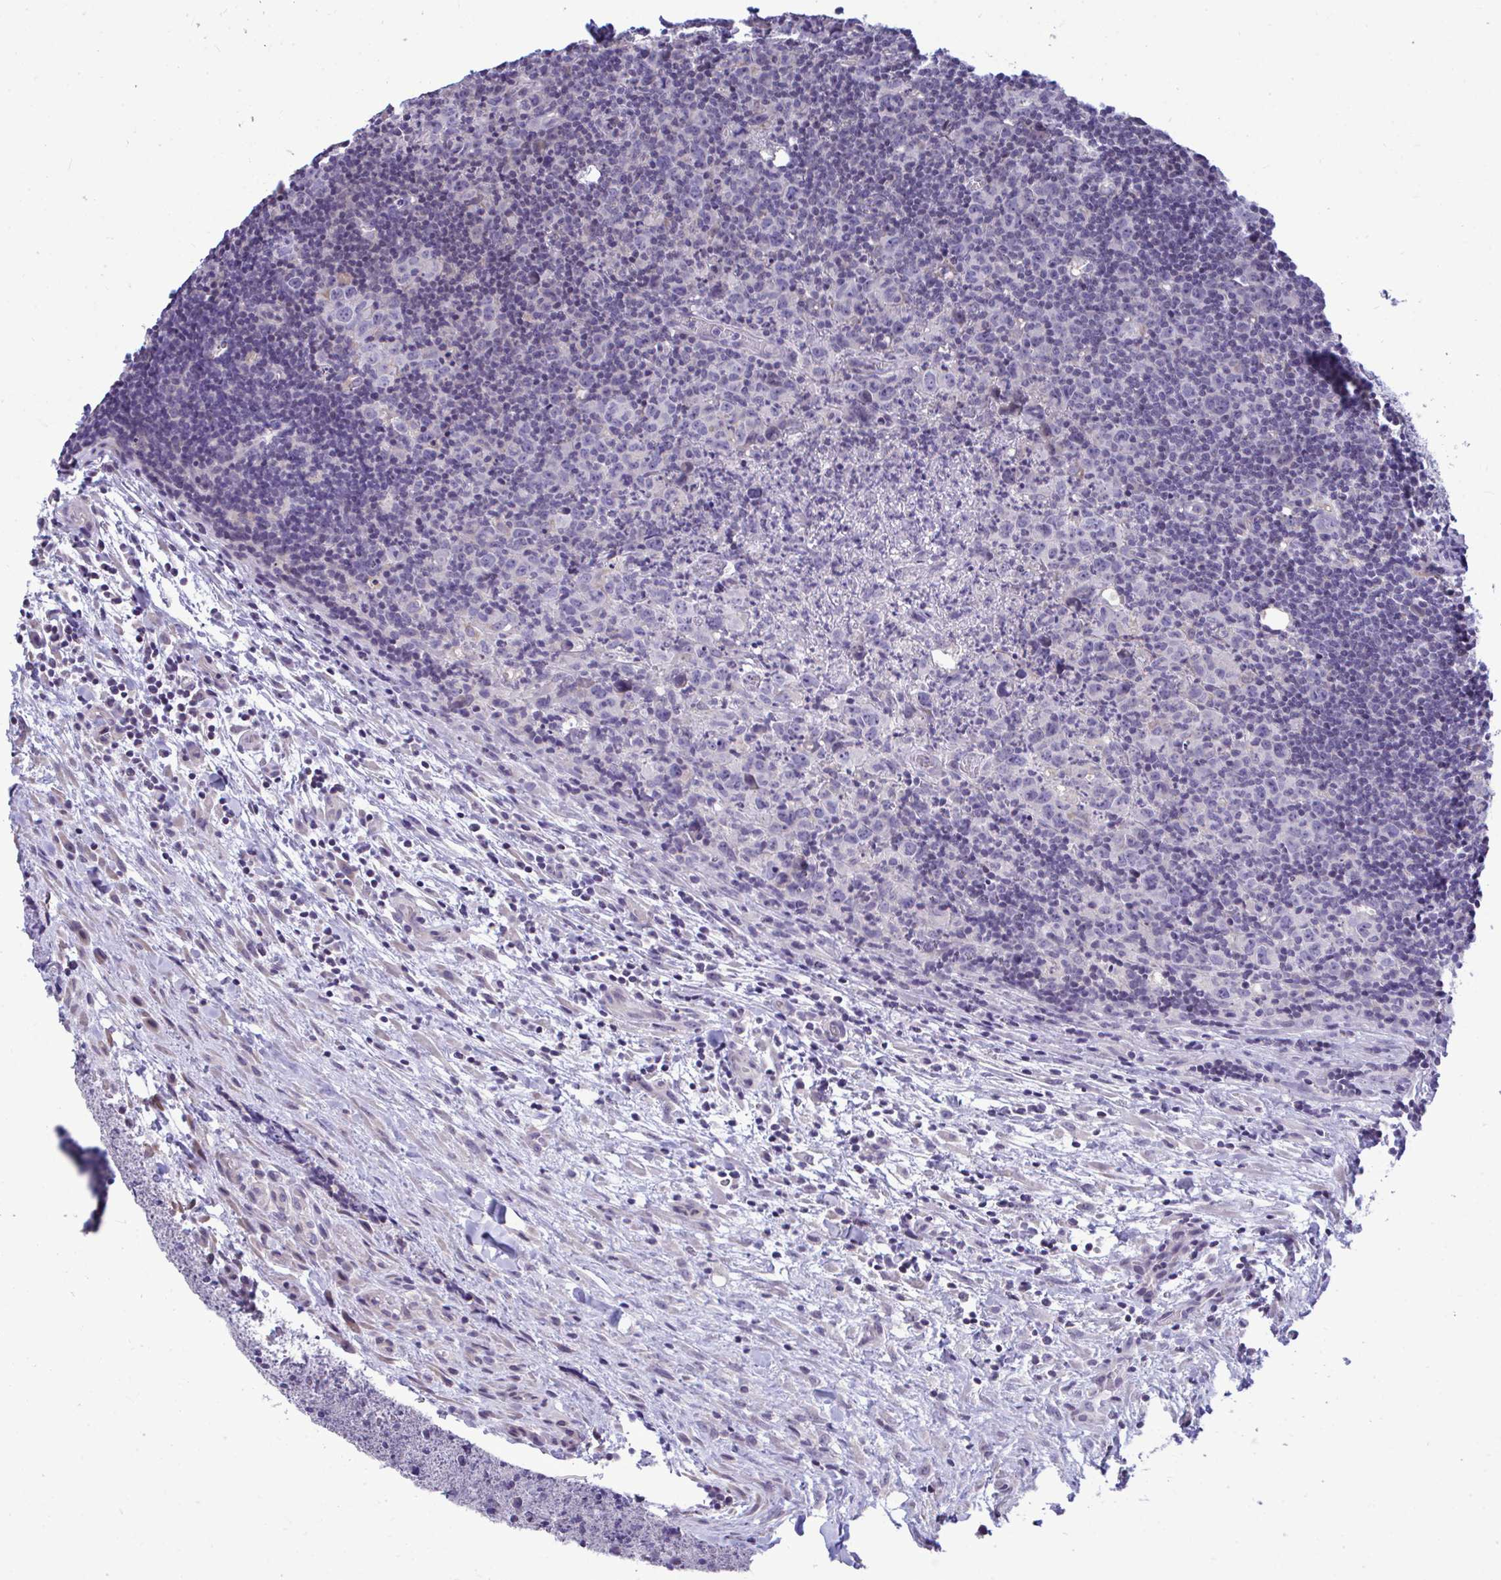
{"staining": {"intensity": "negative", "quantity": "none", "location": "none"}, "tissue": "lymphoma", "cell_type": "Tumor cells", "image_type": "cancer", "snomed": [{"axis": "morphology", "description": "Hodgkin's disease, NOS"}, {"axis": "topography", "description": "Lymph node"}], "caption": "This is an immunohistochemistry (IHC) photomicrograph of human Hodgkin's disease. There is no positivity in tumor cells.", "gene": "PIGK", "patient": {"sex": "female", "age": 18}}